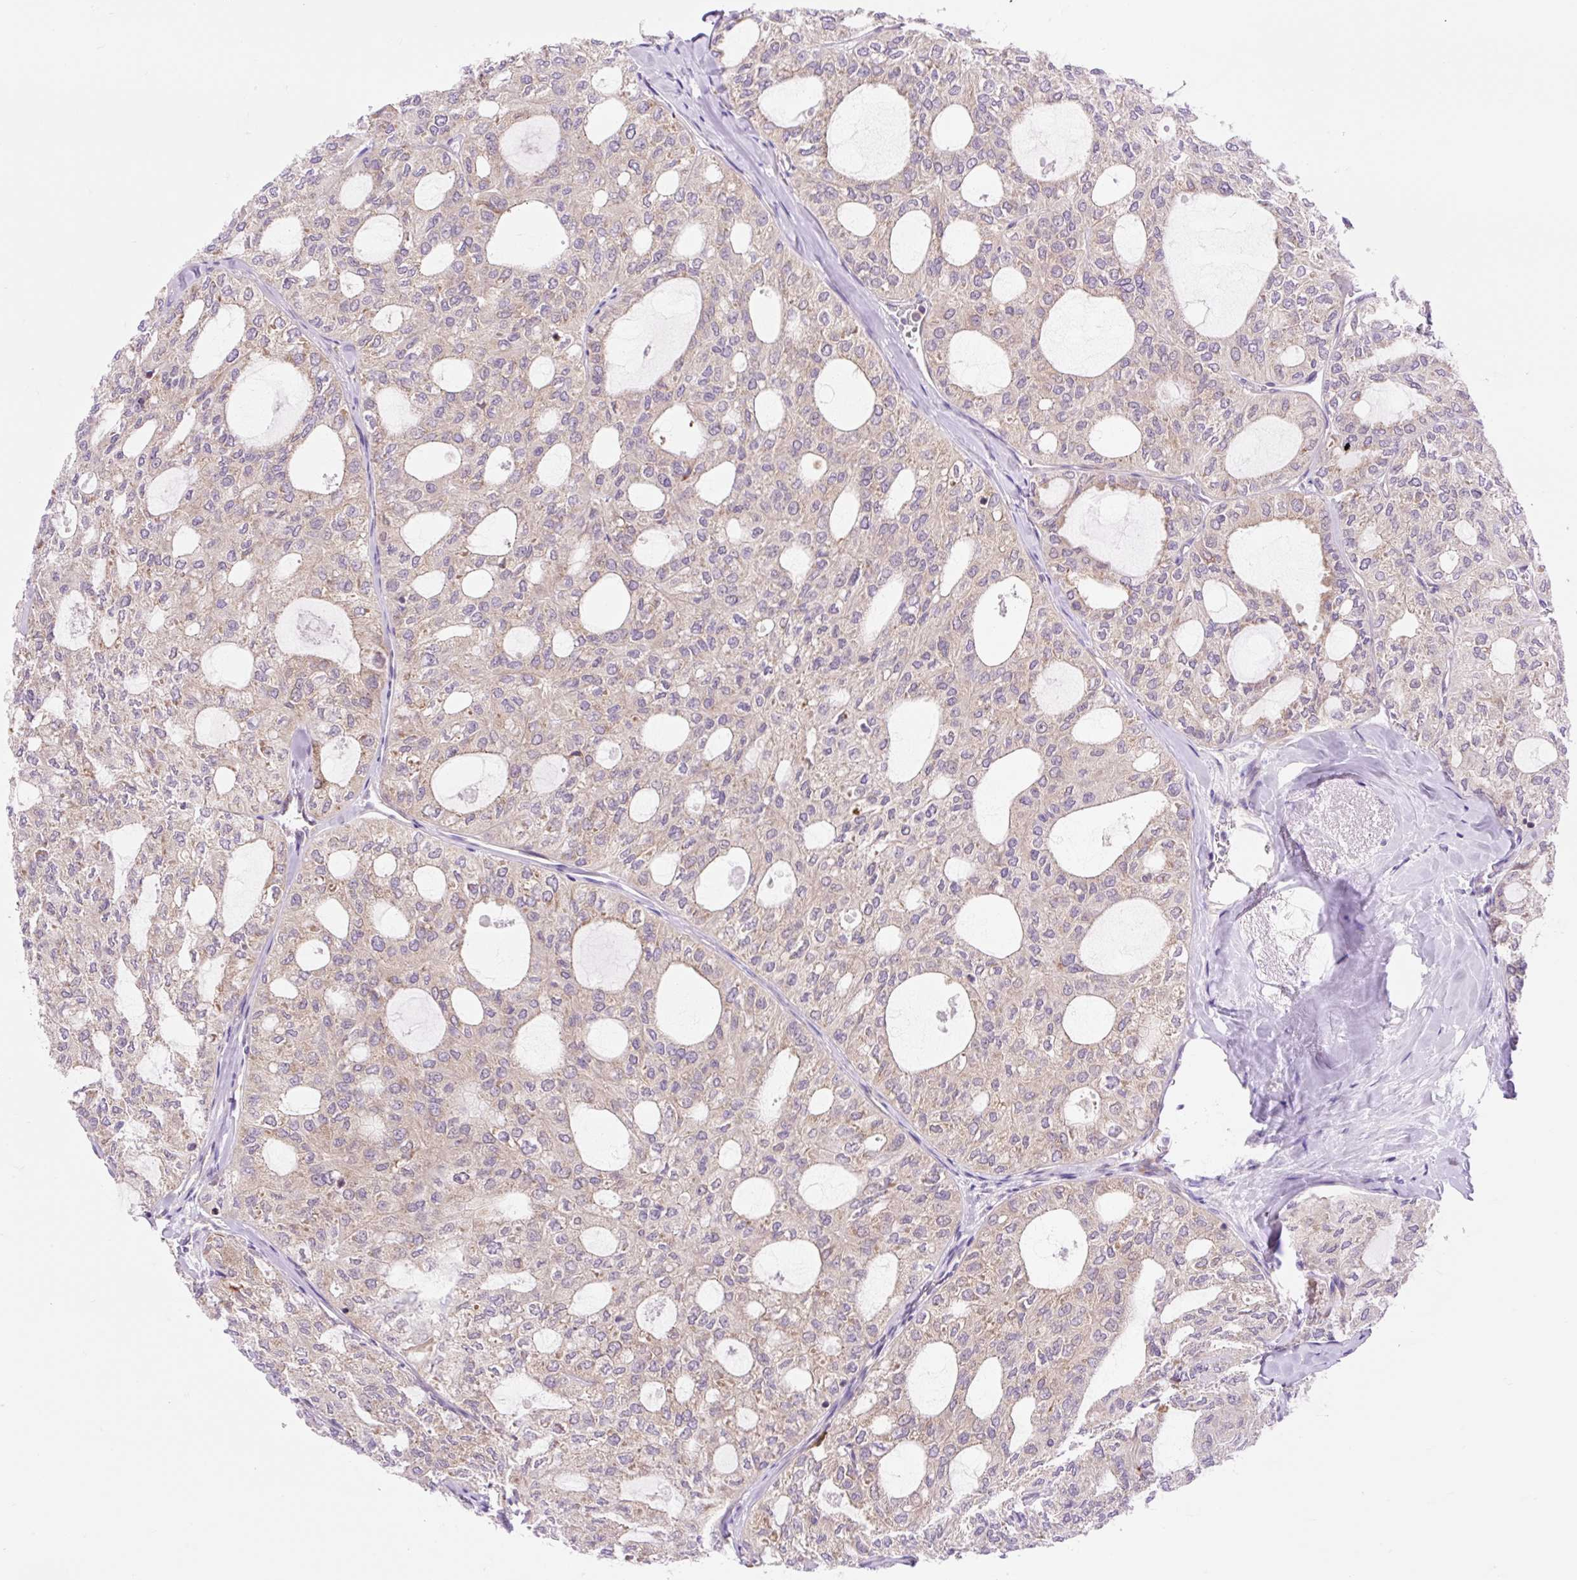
{"staining": {"intensity": "weak", "quantity": "25%-75%", "location": "cytoplasmic/membranous"}, "tissue": "thyroid cancer", "cell_type": "Tumor cells", "image_type": "cancer", "snomed": [{"axis": "morphology", "description": "Follicular adenoma carcinoma, NOS"}, {"axis": "topography", "description": "Thyroid gland"}], "caption": "DAB immunohistochemical staining of thyroid cancer reveals weak cytoplasmic/membranous protein expression in approximately 25%-75% of tumor cells.", "gene": "GPR45", "patient": {"sex": "male", "age": 75}}